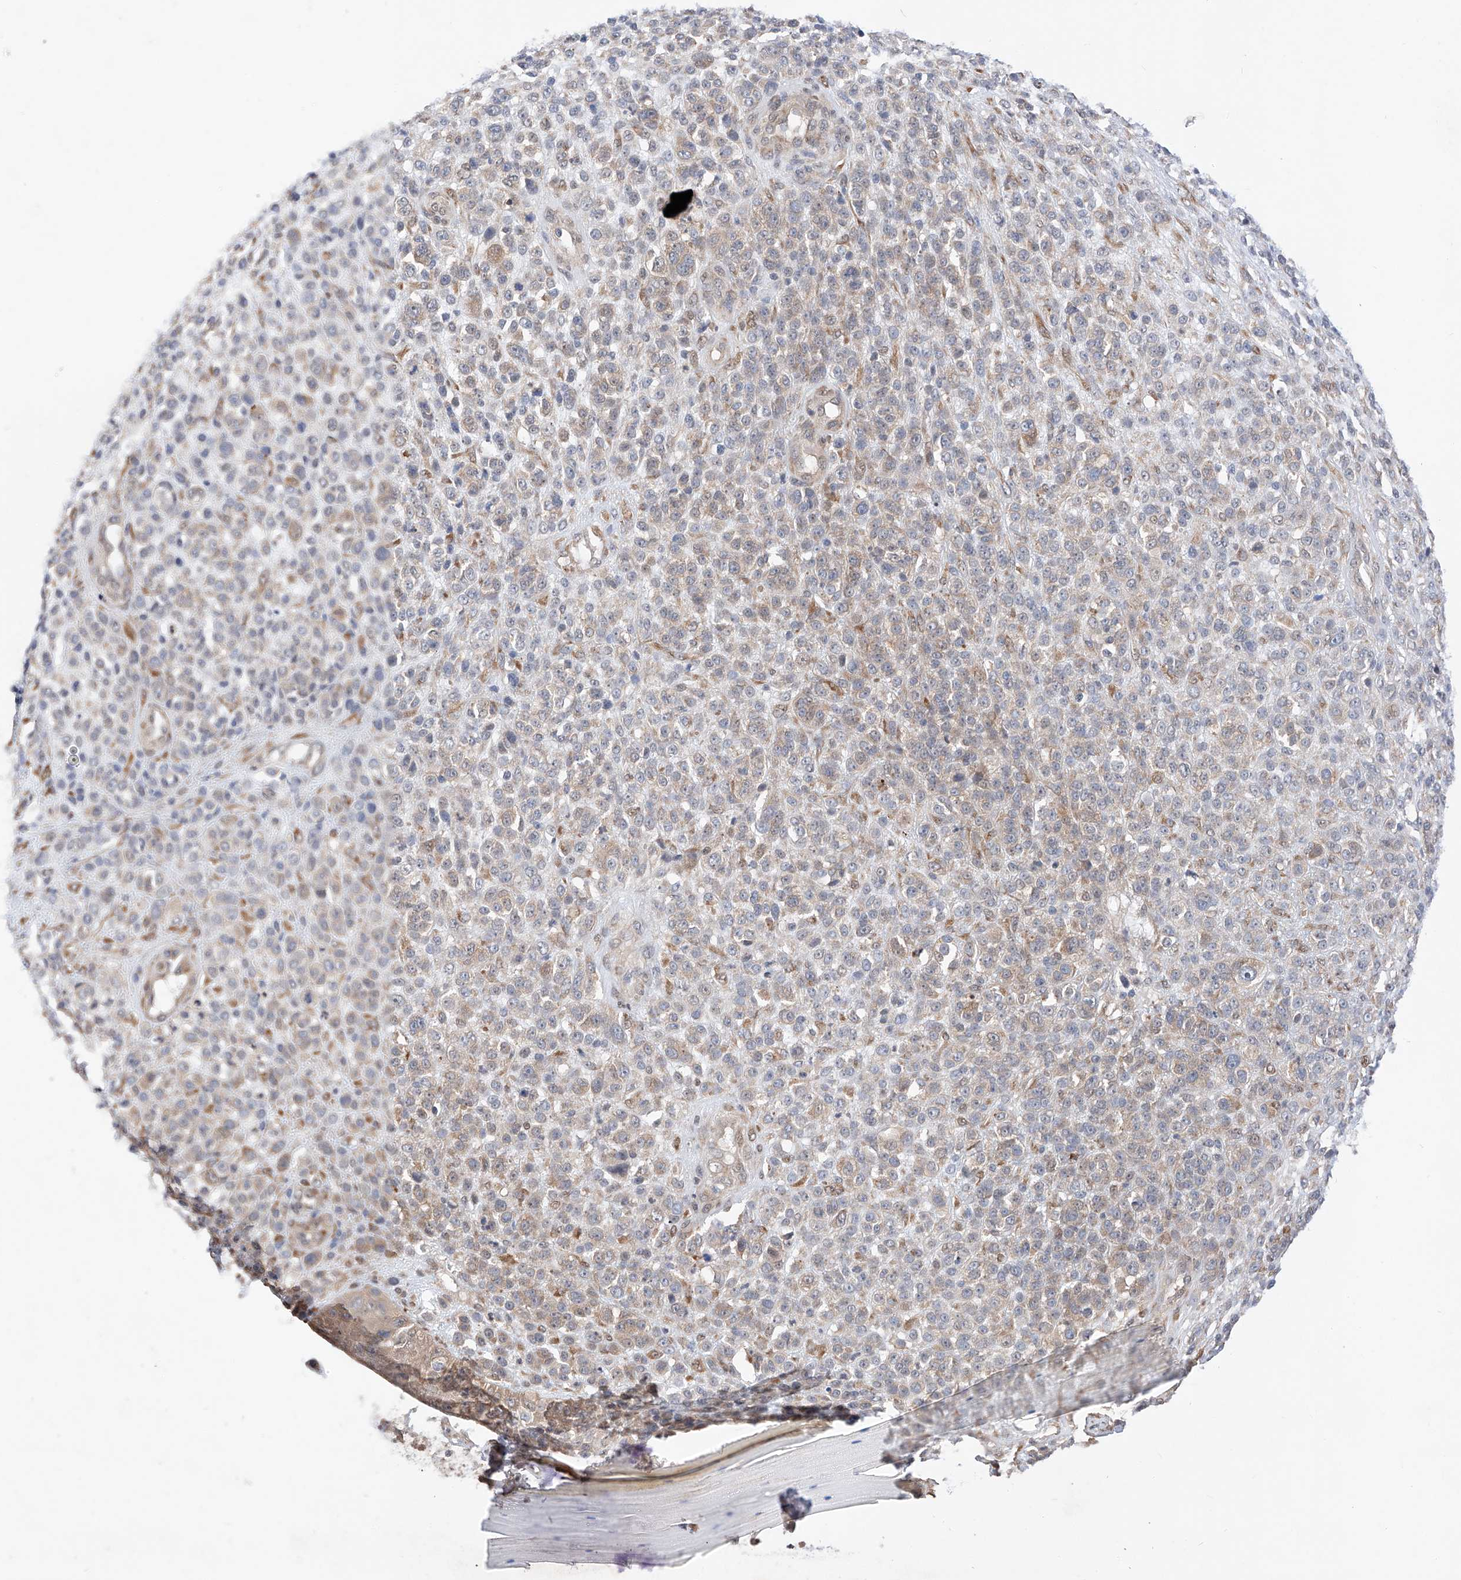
{"staining": {"intensity": "weak", "quantity": "<25%", "location": "cytoplasmic/membranous"}, "tissue": "melanoma", "cell_type": "Tumor cells", "image_type": "cancer", "snomed": [{"axis": "morphology", "description": "Malignant melanoma, NOS"}, {"axis": "topography", "description": "Skin"}], "caption": "IHC histopathology image of neoplastic tissue: human melanoma stained with DAB (3,3'-diaminobenzidine) reveals no significant protein expression in tumor cells. (DAB (3,3'-diaminobenzidine) IHC visualized using brightfield microscopy, high magnification).", "gene": "ZSCAN4", "patient": {"sex": "female", "age": 55}}